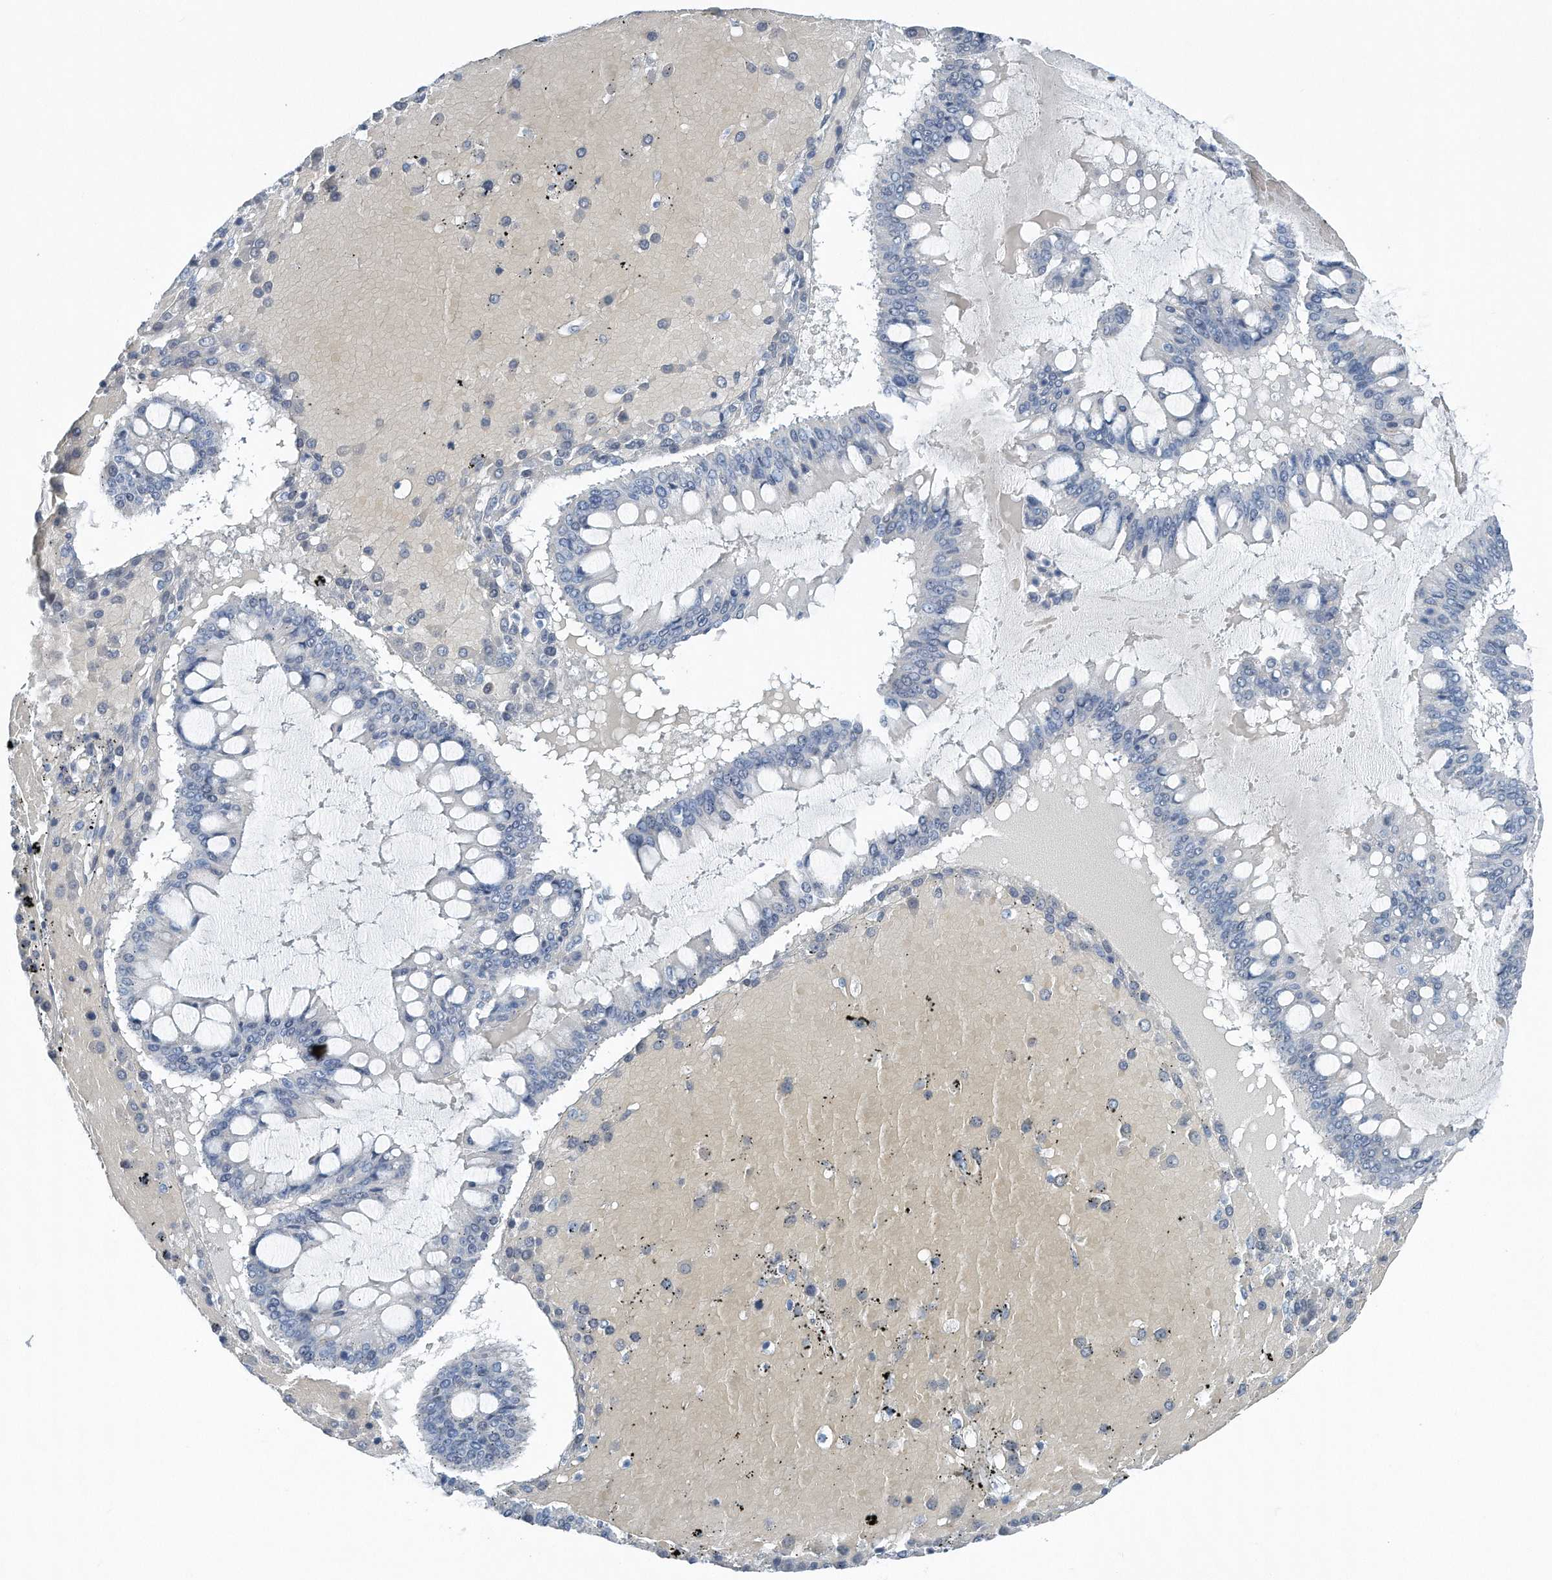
{"staining": {"intensity": "negative", "quantity": "none", "location": "none"}, "tissue": "ovarian cancer", "cell_type": "Tumor cells", "image_type": "cancer", "snomed": [{"axis": "morphology", "description": "Cystadenocarcinoma, mucinous, NOS"}, {"axis": "topography", "description": "Ovary"}], "caption": "Ovarian cancer was stained to show a protein in brown. There is no significant expression in tumor cells. (DAB (3,3'-diaminobenzidine) immunohistochemistry (IHC) visualized using brightfield microscopy, high magnification).", "gene": "ZNF772", "patient": {"sex": "female", "age": 73}}